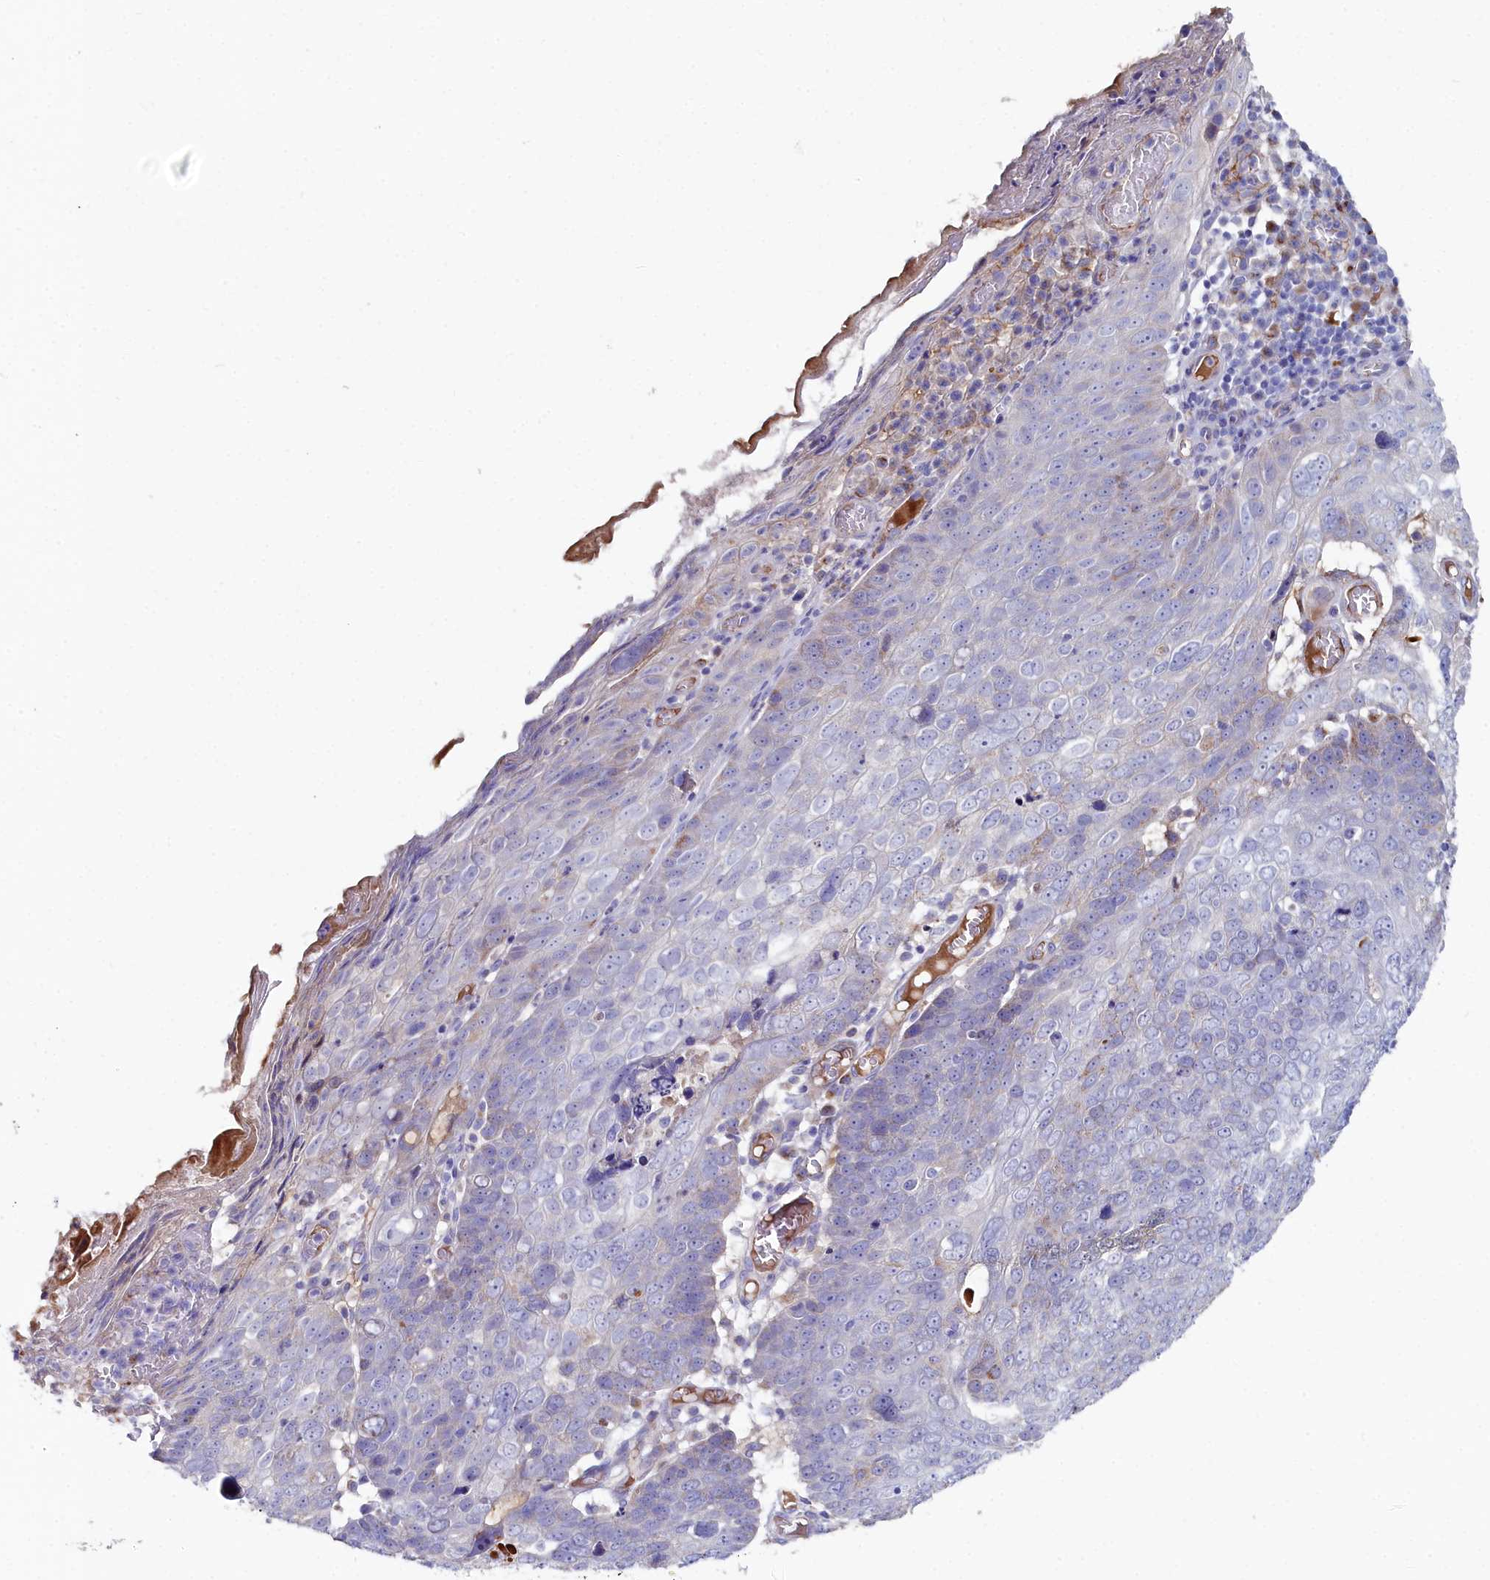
{"staining": {"intensity": "negative", "quantity": "none", "location": "none"}, "tissue": "skin cancer", "cell_type": "Tumor cells", "image_type": "cancer", "snomed": [{"axis": "morphology", "description": "Squamous cell carcinoma, NOS"}, {"axis": "topography", "description": "Skin"}], "caption": "The micrograph exhibits no significant staining in tumor cells of skin cancer.", "gene": "SLC49A3", "patient": {"sex": "male", "age": 71}}